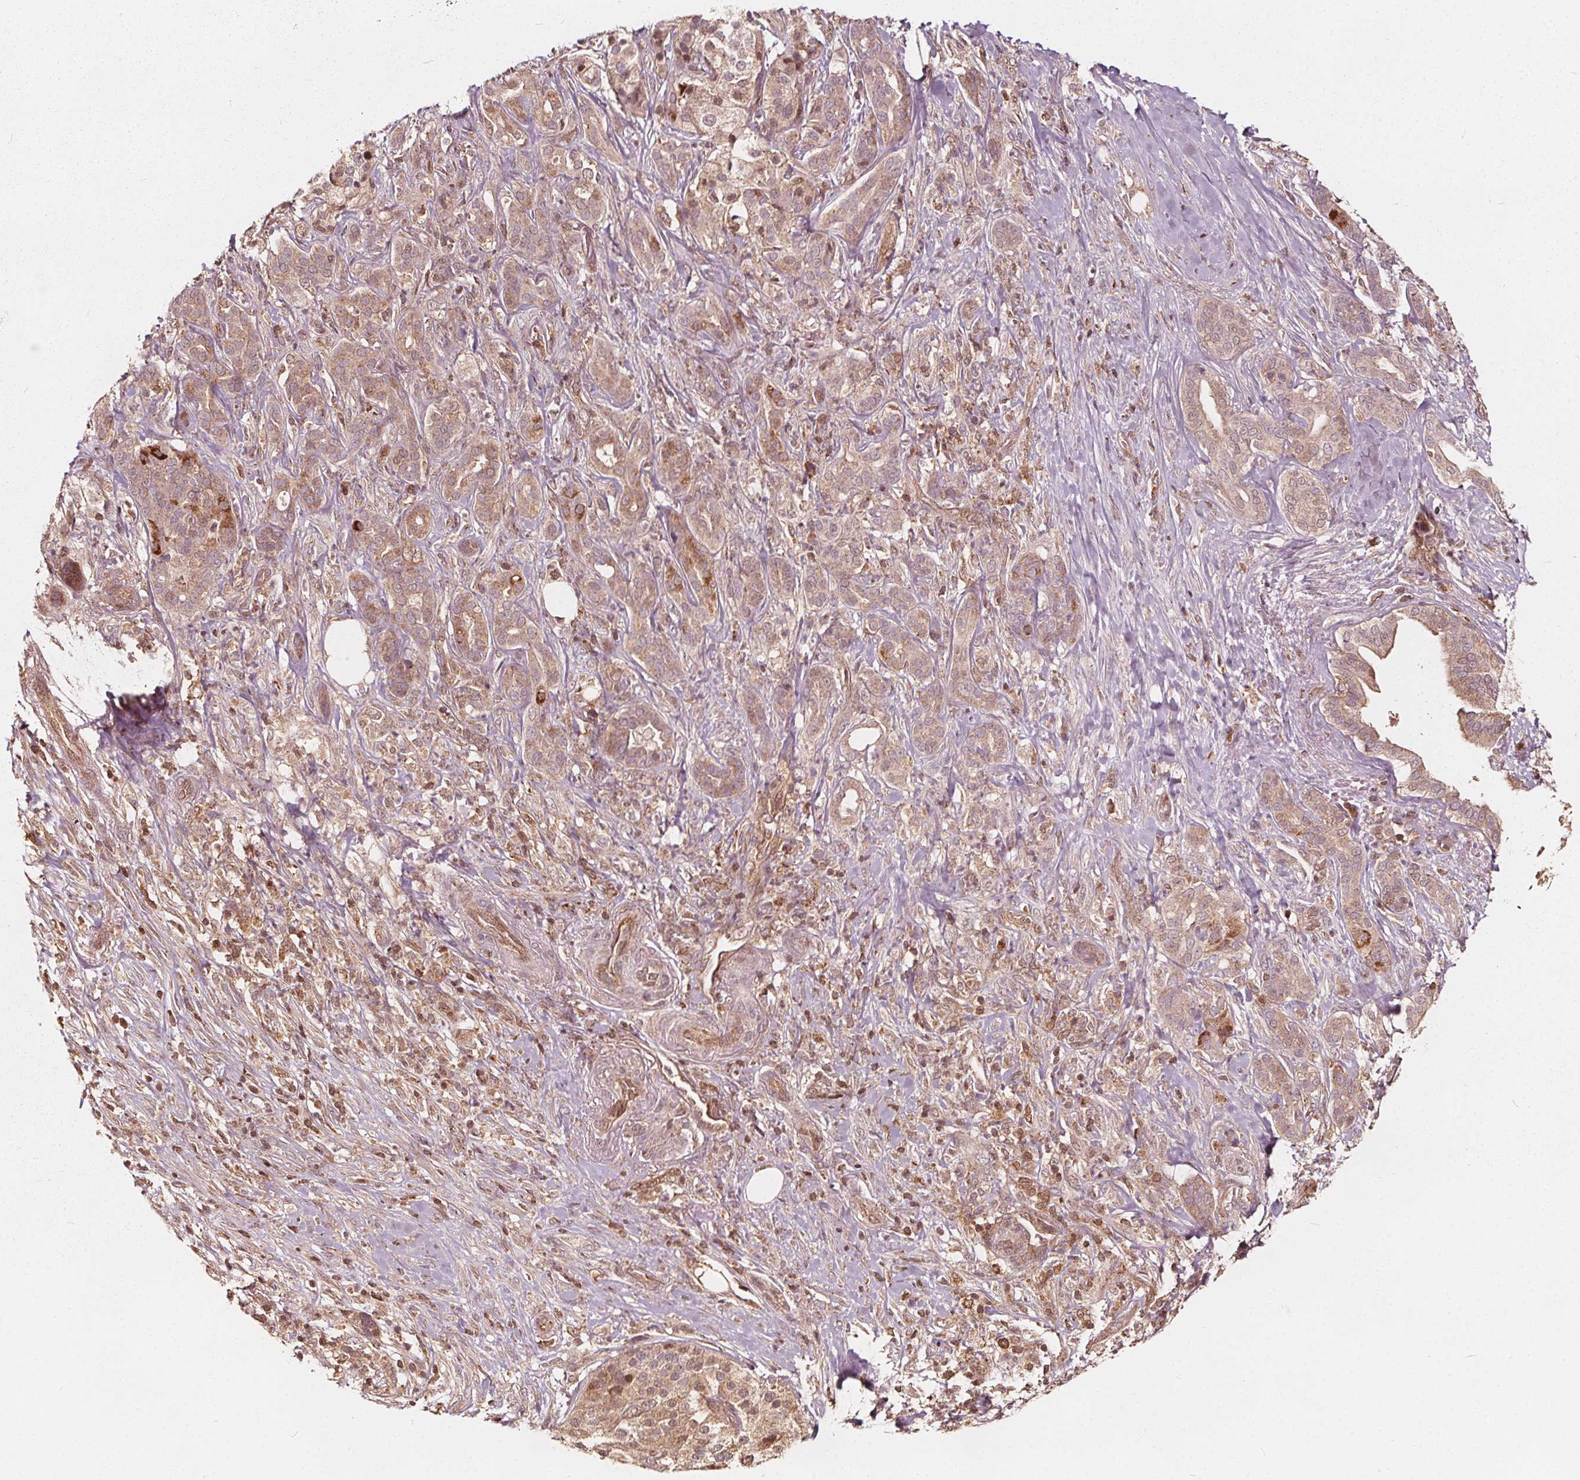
{"staining": {"intensity": "weak", "quantity": ">75%", "location": "cytoplasmic/membranous"}, "tissue": "pancreatic cancer", "cell_type": "Tumor cells", "image_type": "cancer", "snomed": [{"axis": "morphology", "description": "Normal tissue, NOS"}, {"axis": "morphology", "description": "Inflammation, NOS"}, {"axis": "morphology", "description": "Adenocarcinoma, NOS"}, {"axis": "topography", "description": "Pancreas"}], "caption": "IHC photomicrograph of neoplastic tissue: human pancreatic adenocarcinoma stained using immunohistochemistry displays low levels of weak protein expression localized specifically in the cytoplasmic/membranous of tumor cells, appearing as a cytoplasmic/membranous brown color.", "gene": "AIP", "patient": {"sex": "male", "age": 57}}